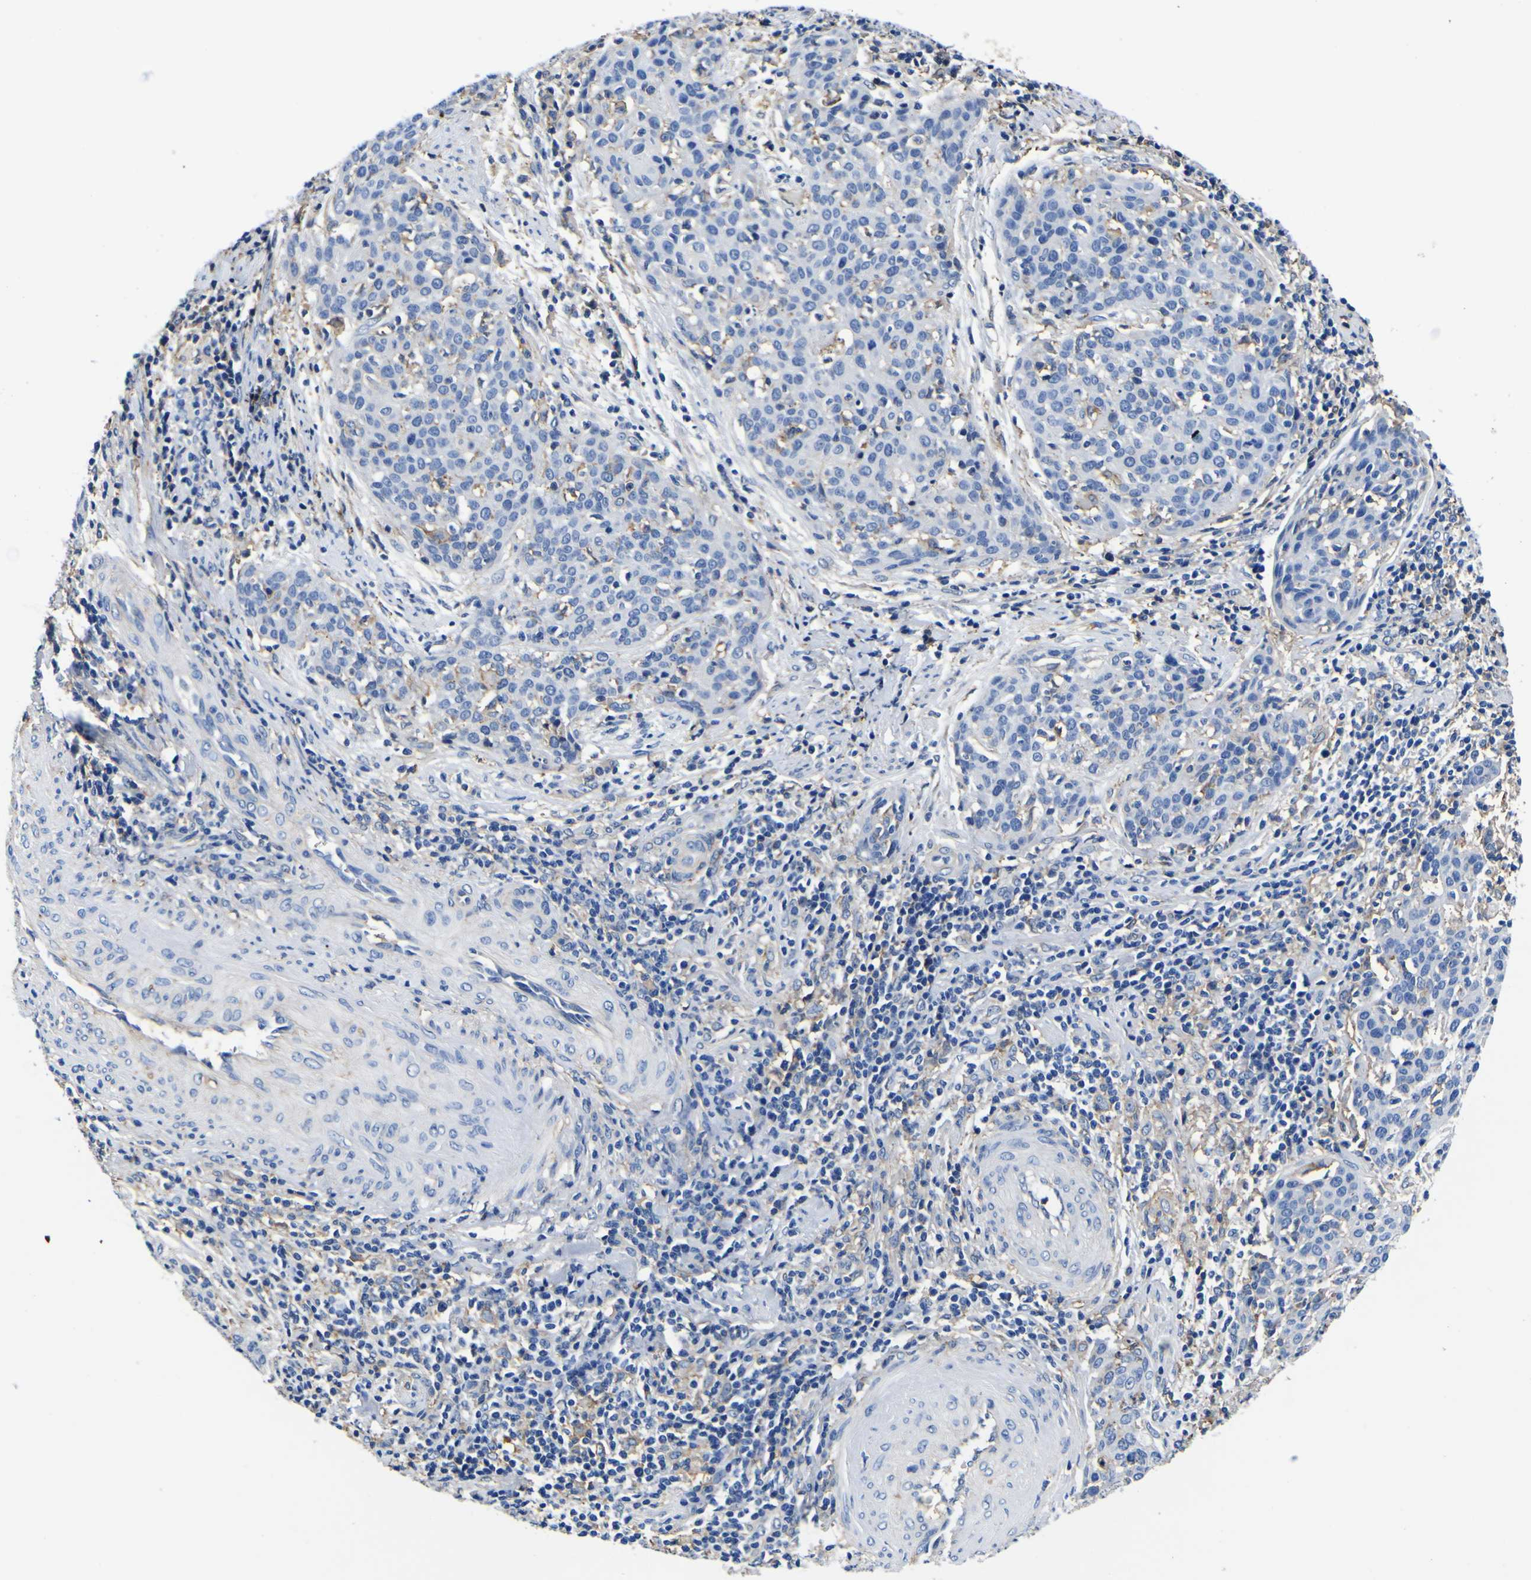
{"staining": {"intensity": "moderate", "quantity": "<25%", "location": "cytoplasmic/membranous"}, "tissue": "cervical cancer", "cell_type": "Tumor cells", "image_type": "cancer", "snomed": [{"axis": "morphology", "description": "Squamous cell carcinoma, NOS"}, {"axis": "topography", "description": "Cervix"}], "caption": "Cervical cancer was stained to show a protein in brown. There is low levels of moderate cytoplasmic/membranous expression in about <25% of tumor cells. (DAB (3,3'-diaminobenzidine) IHC with brightfield microscopy, high magnification).", "gene": "PXDN", "patient": {"sex": "female", "age": 38}}